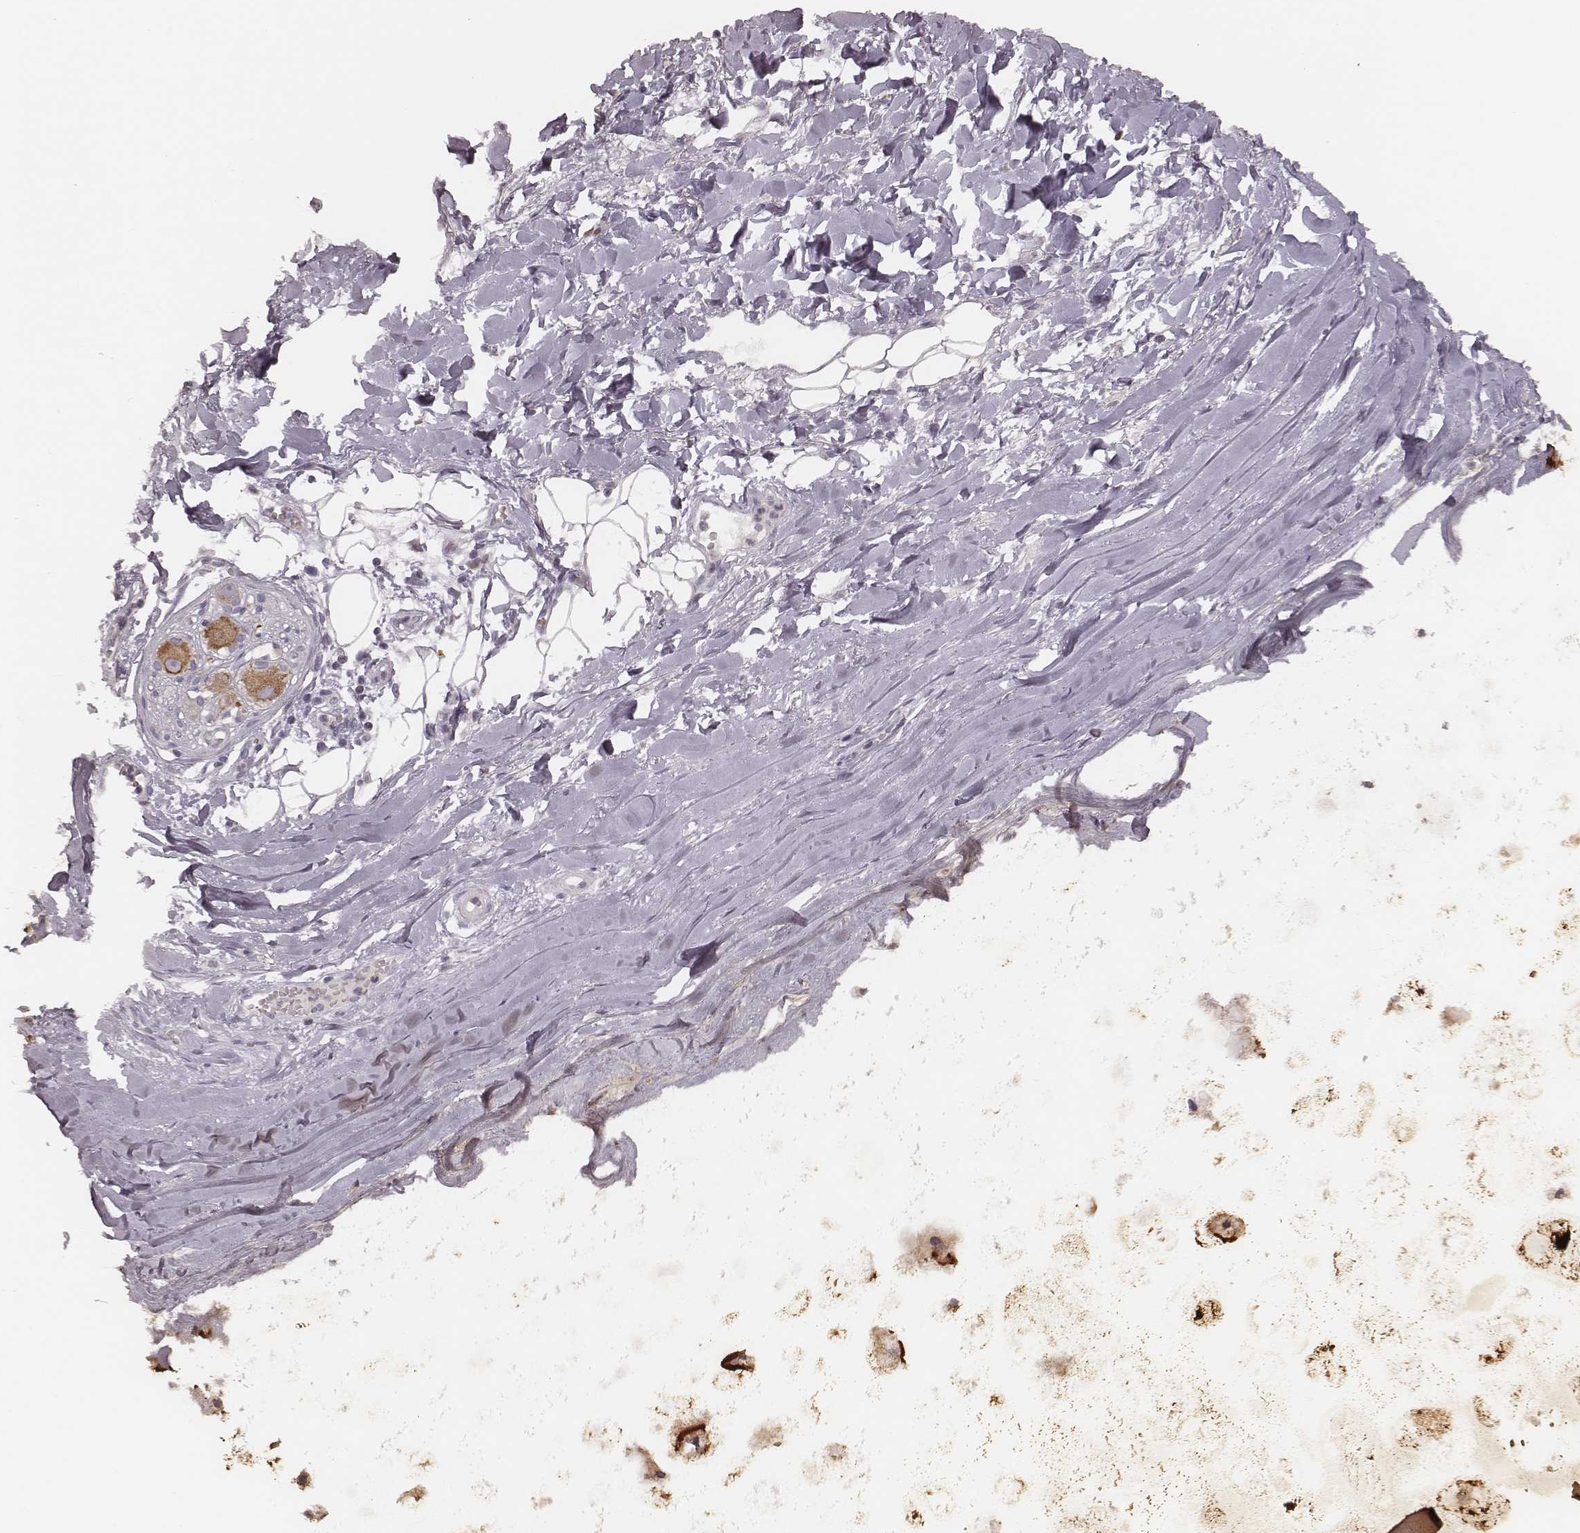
{"staining": {"intensity": "negative", "quantity": "none", "location": "none"}, "tissue": "adipose tissue", "cell_type": "Adipocytes", "image_type": "normal", "snomed": [{"axis": "morphology", "description": "Normal tissue, NOS"}, {"axis": "topography", "description": "Cartilage tissue"}, {"axis": "topography", "description": "Nasopharynx"}, {"axis": "topography", "description": "Thyroid gland"}], "caption": "Micrograph shows no protein staining in adipocytes of normal adipose tissue.", "gene": "MSX1", "patient": {"sex": "male", "age": 63}}